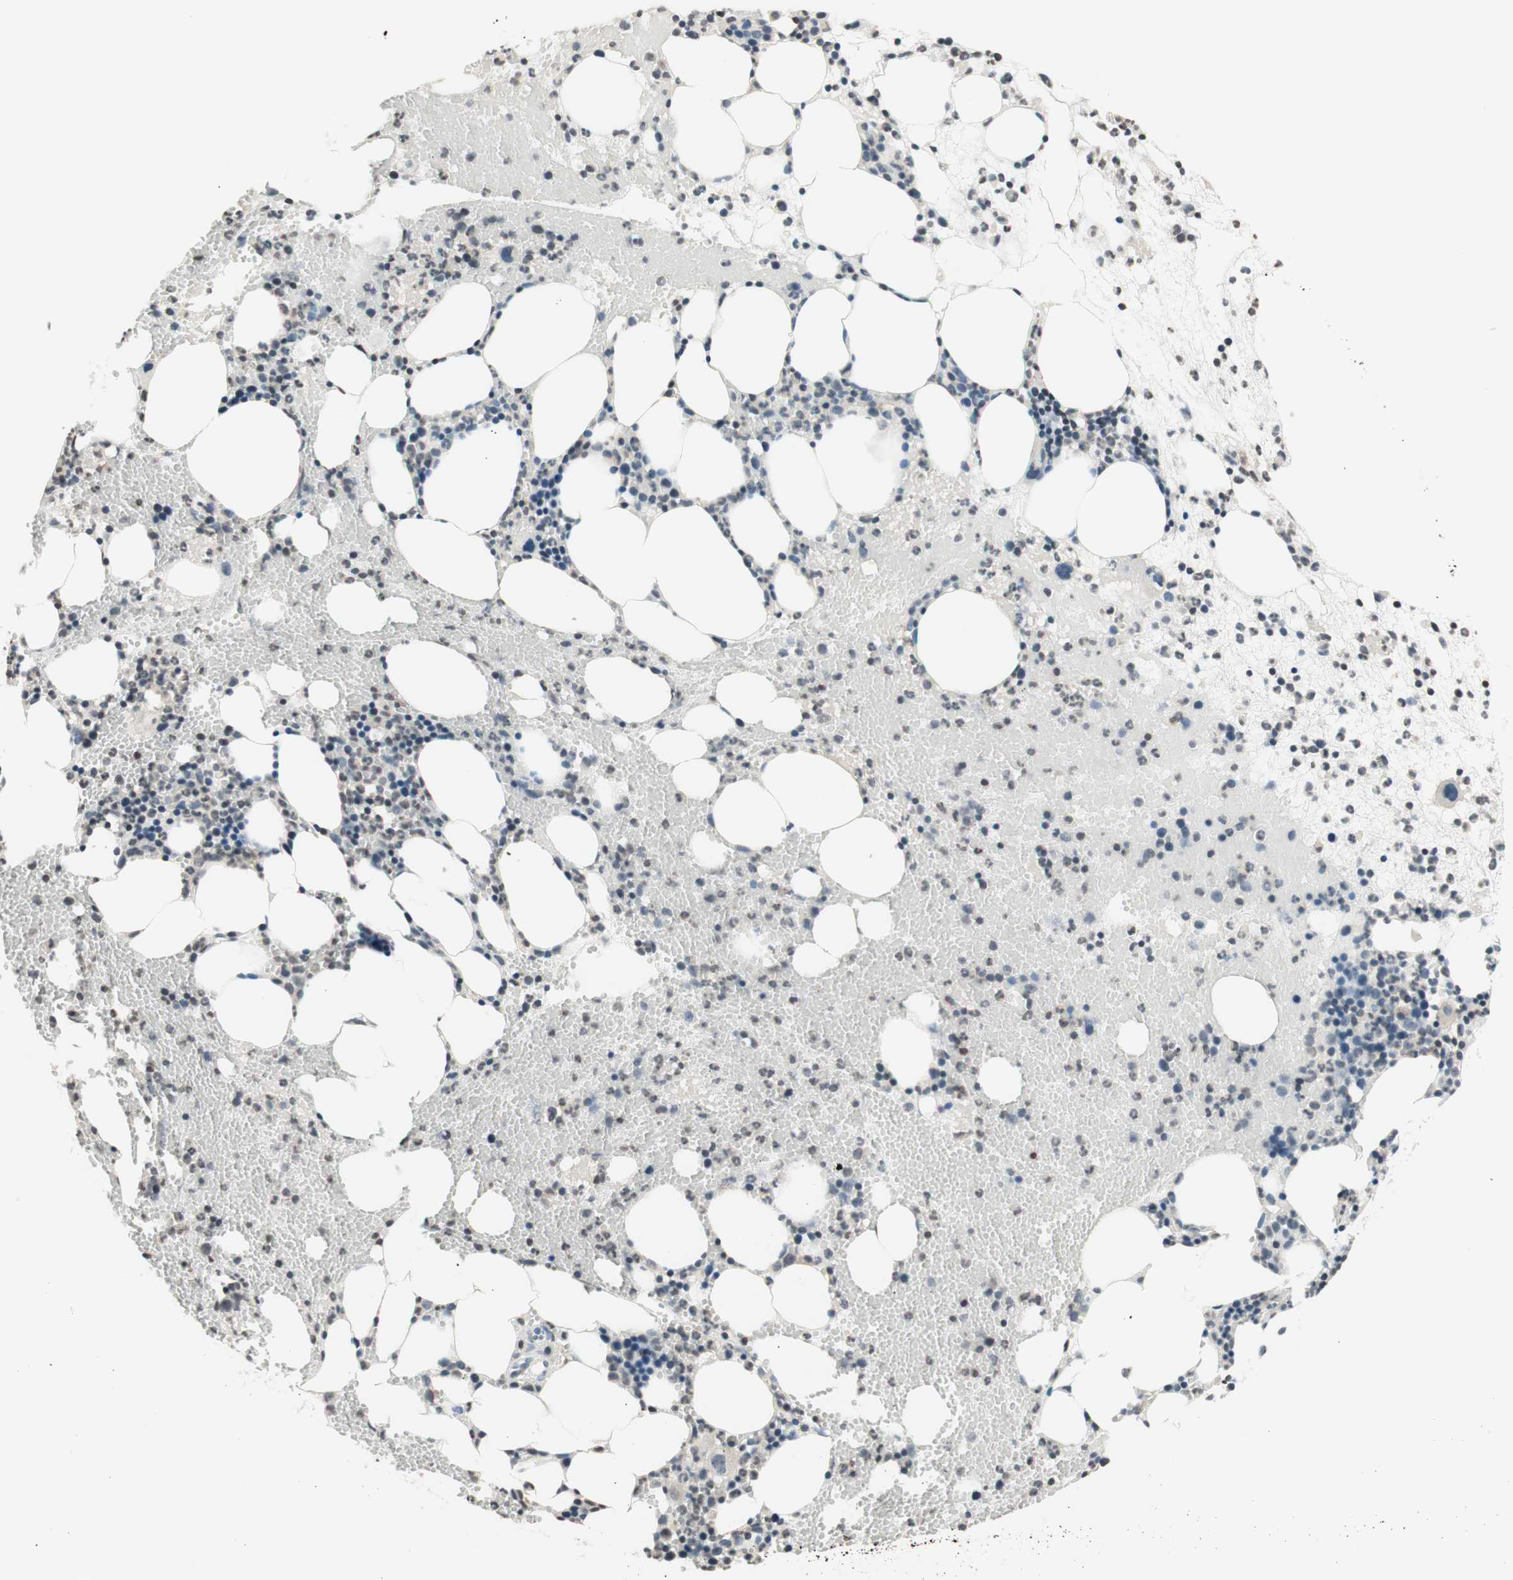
{"staining": {"intensity": "weak", "quantity": "25%-75%", "location": "cytoplasmic/membranous"}, "tissue": "bone marrow", "cell_type": "Hematopoietic cells", "image_type": "normal", "snomed": [{"axis": "morphology", "description": "Normal tissue, NOS"}, {"axis": "morphology", "description": "Inflammation, NOS"}, {"axis": "topography", "description": "Bone marrow"}], "caption": "Protein expression analysis of benign bone marrow demonstrates weak cytoplasmic/membranous positivity in approximately 25%-75% of hematopoietic cells. (DAB (3,3'-diaminobenzidine) = brown stain, brightfield microscopy at high magnification).", "gene": "WIPF1", "patient": {"sex": "female", "age": 79}}